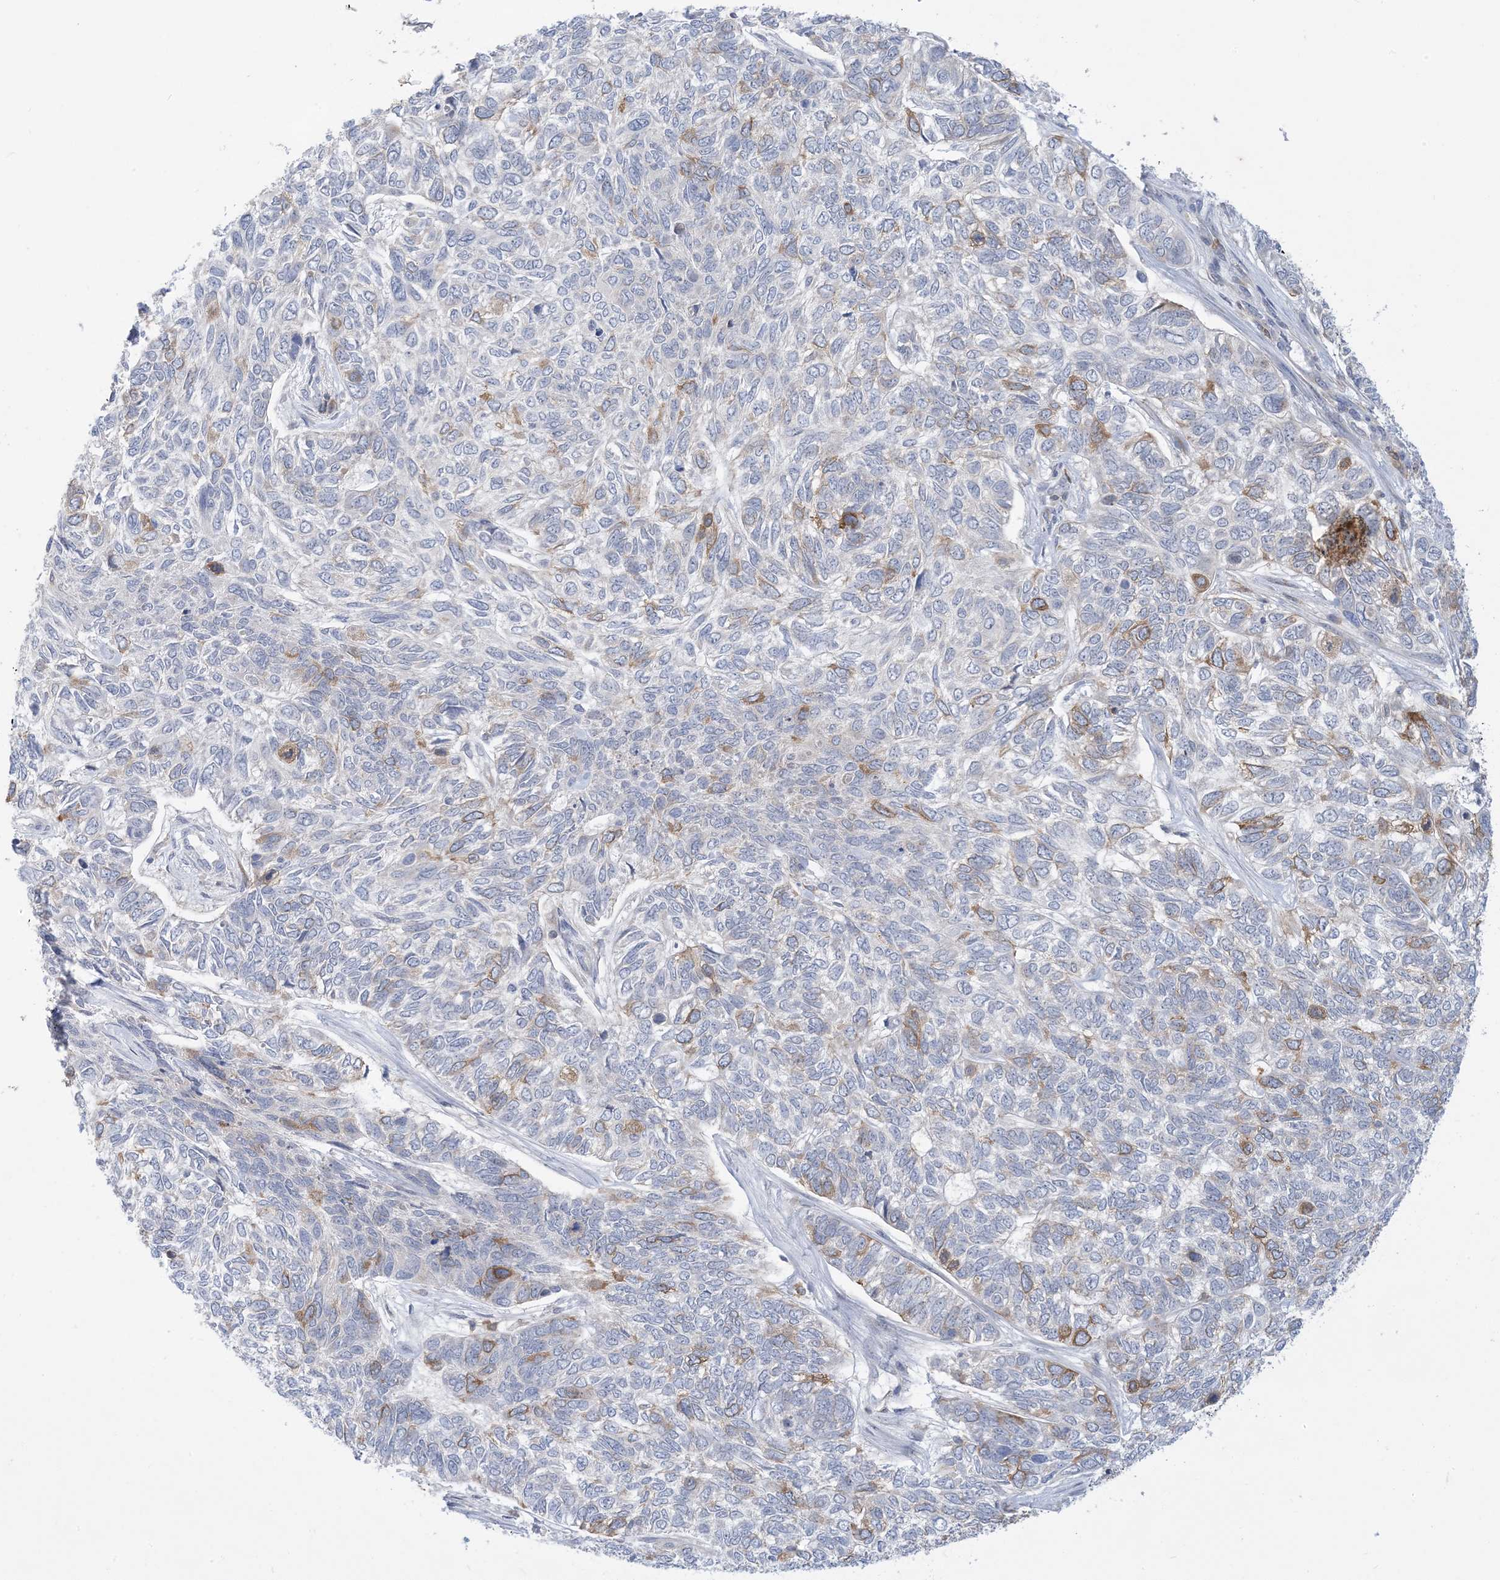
{"staining": {"intensity": "negative", "quantity": "none", "location": "none"}, "tissue": "skin cancer", "cell_type": "Tumor cells", "image_type": "cancer", "snomed": [{"axis": "morphology", "description": "Basal cell carcinoma"}, {"axis": "topography", "description": "Skin"}], "caption": "DAB immunohistochemical staining of human skin basal cell carcinoma exhibits no significant staining in tumor cells. (DAB immunohistochemistry (IHC), high magnification).", "gene": "AOC1", "patient": {"sex": "female", "age": 65}}